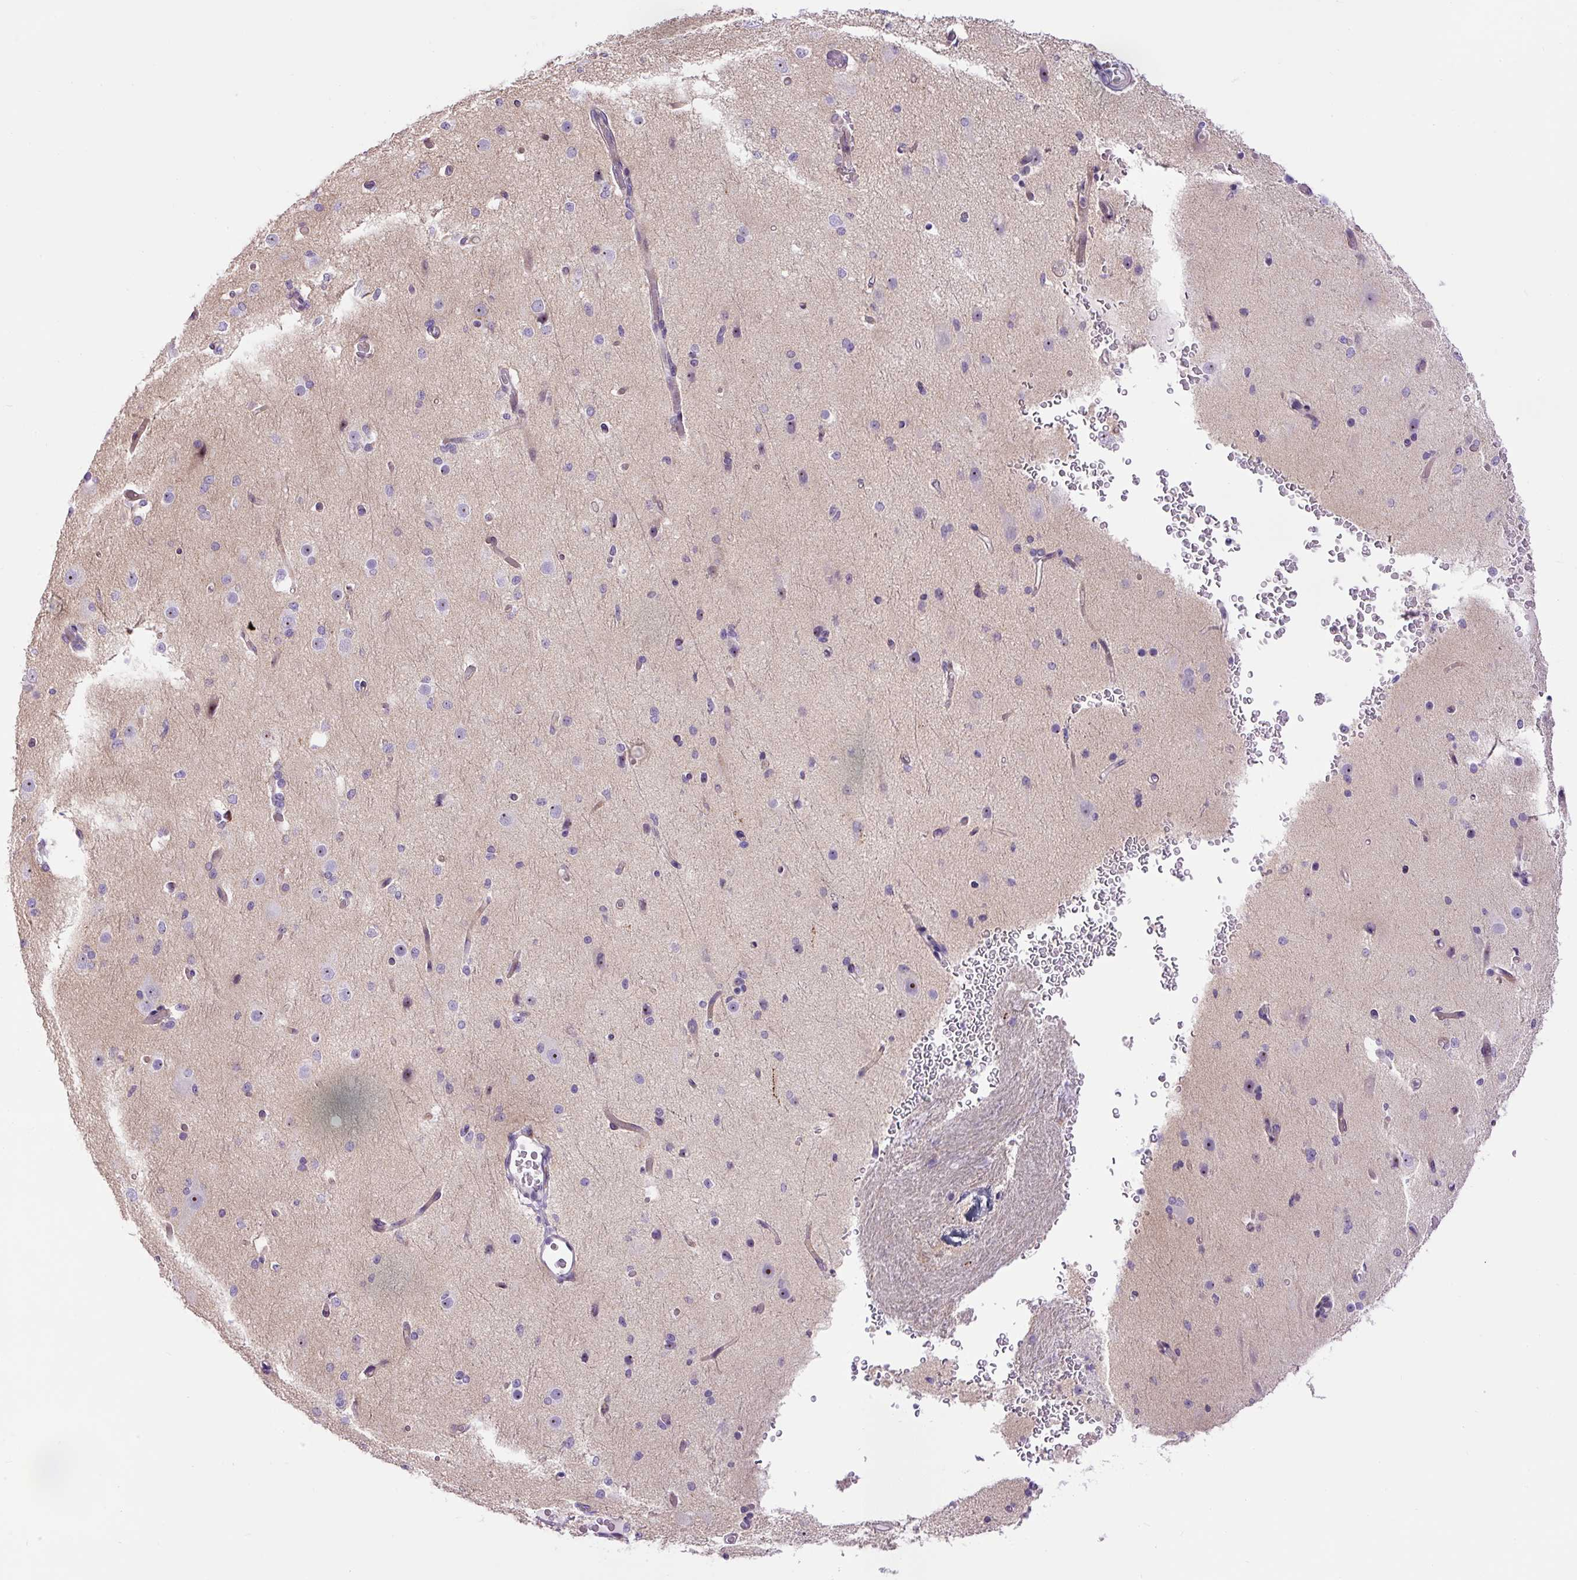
{"staining": {"intensity": "negative", "quantity": "none", "location": "none"}, "tissue": "cerebral cortex", "cell_type": "Endothelial cells", "image_type": "normal", "snomed": [{"axis": "morphology", "description": "Normal tissue, NOS"}, {"axis": "morphology", "description": "Inflammation, NOS"}, {"axis": "topography", "description": "Cerebral cortex"}], "caption": "Immunohistochemical staining of unremarkable cerebral cortex shows no significant expression in endothelial cells. The staining is performed using DAB (3,3'-diaminobenzidine) brown chromogen with nuclei counter-stained in using hematoxylin.", "gene": "ZNF596", "patient": {"sex": "male", "age": 6}}